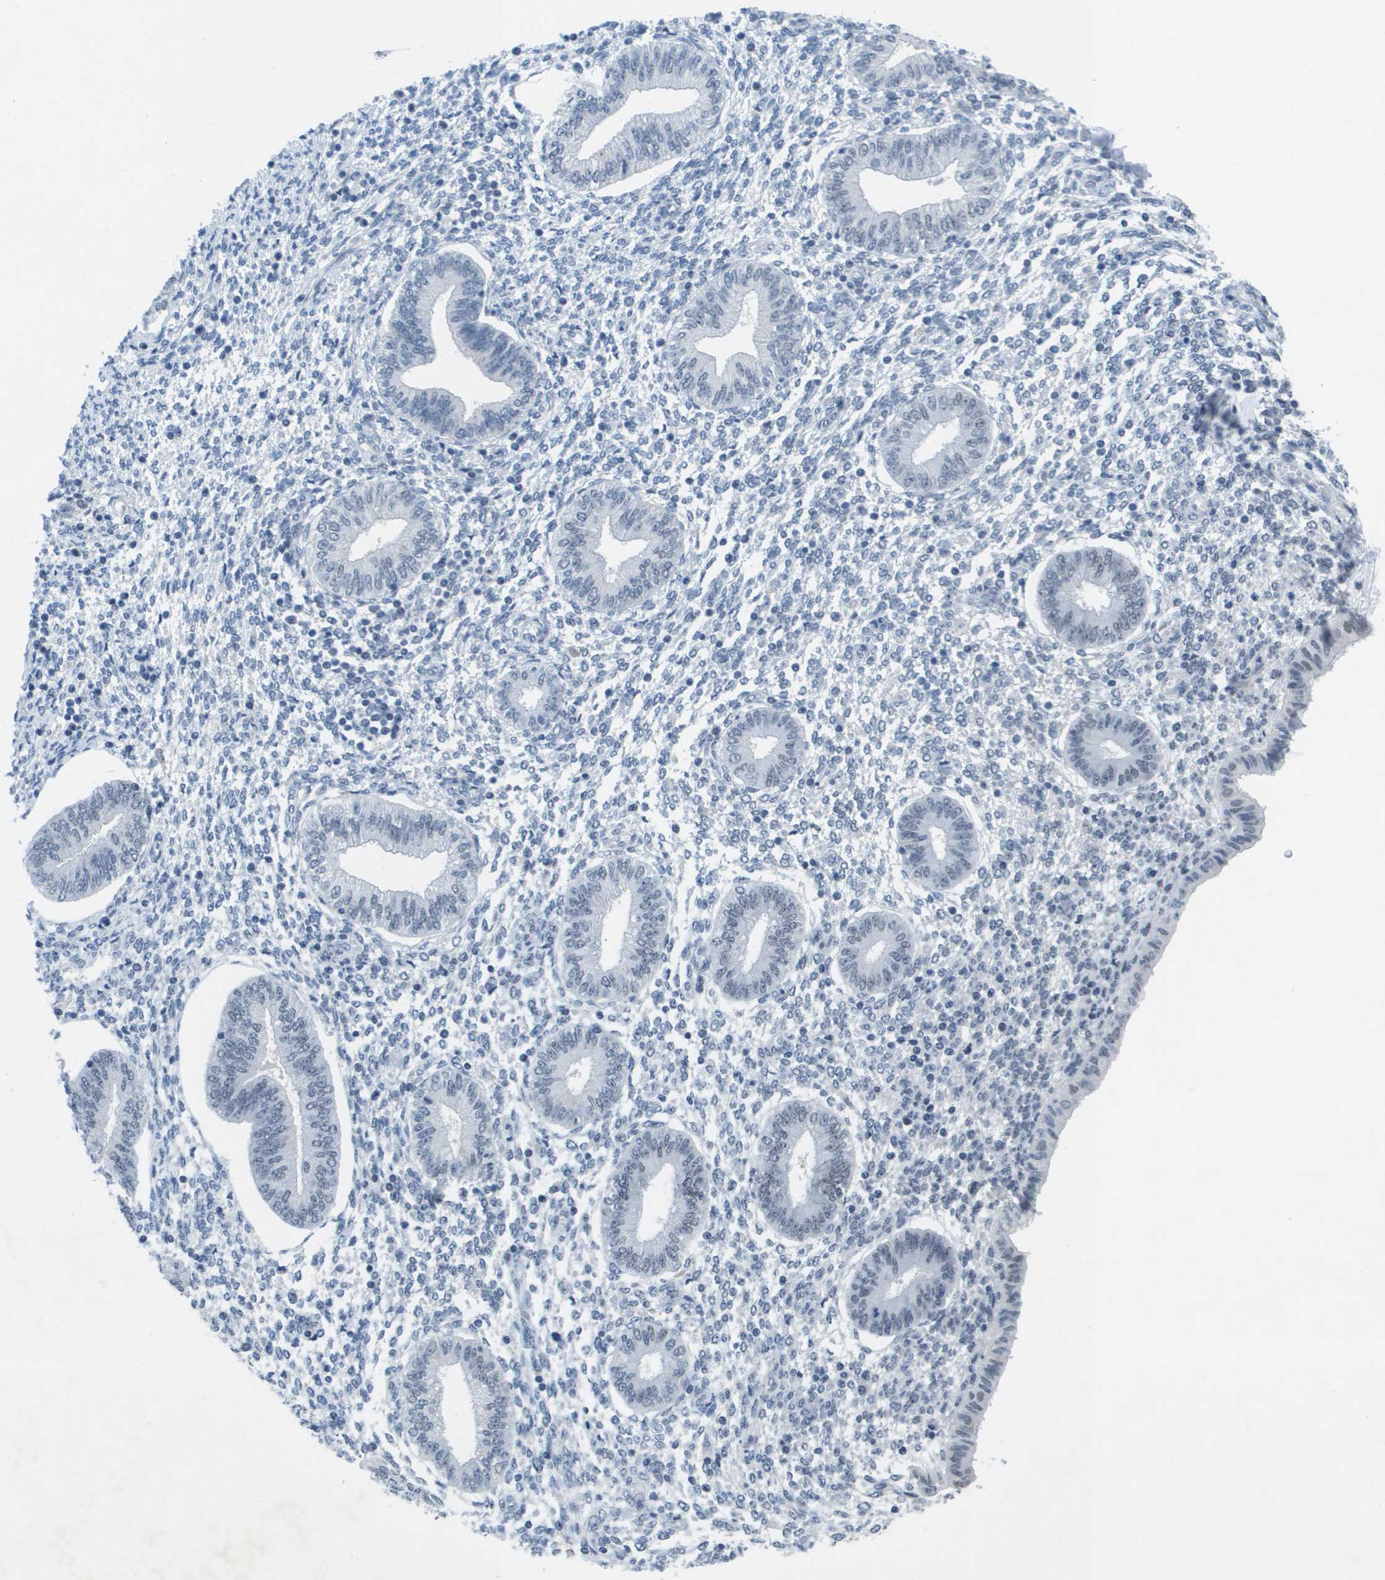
{"staining": {"intensity": "negative", "quantity": "none", "location": "none"}, "tissue": "endometrium", "cell_type": "Cells in endometrial stroma", "image_type": "normal", "snomed": [{"axis": "morphology", "description": "Normal tissue, NOS"}, {"axis": "topography", "description": "Endometrium"}], "caption": "Immunohistochemistry (IHC) photomicrograph of normal endometrium stained for a protein (brown), which exhibits no positivity in cells in endometrial stroma. (Brightfield microscopy of DAB (3,3'-diaminobenzidine) immunohistochemistry (IHC) at high magnification).", "gene": "TP53RK", "patient": {"sex": "female", "age": 50}}